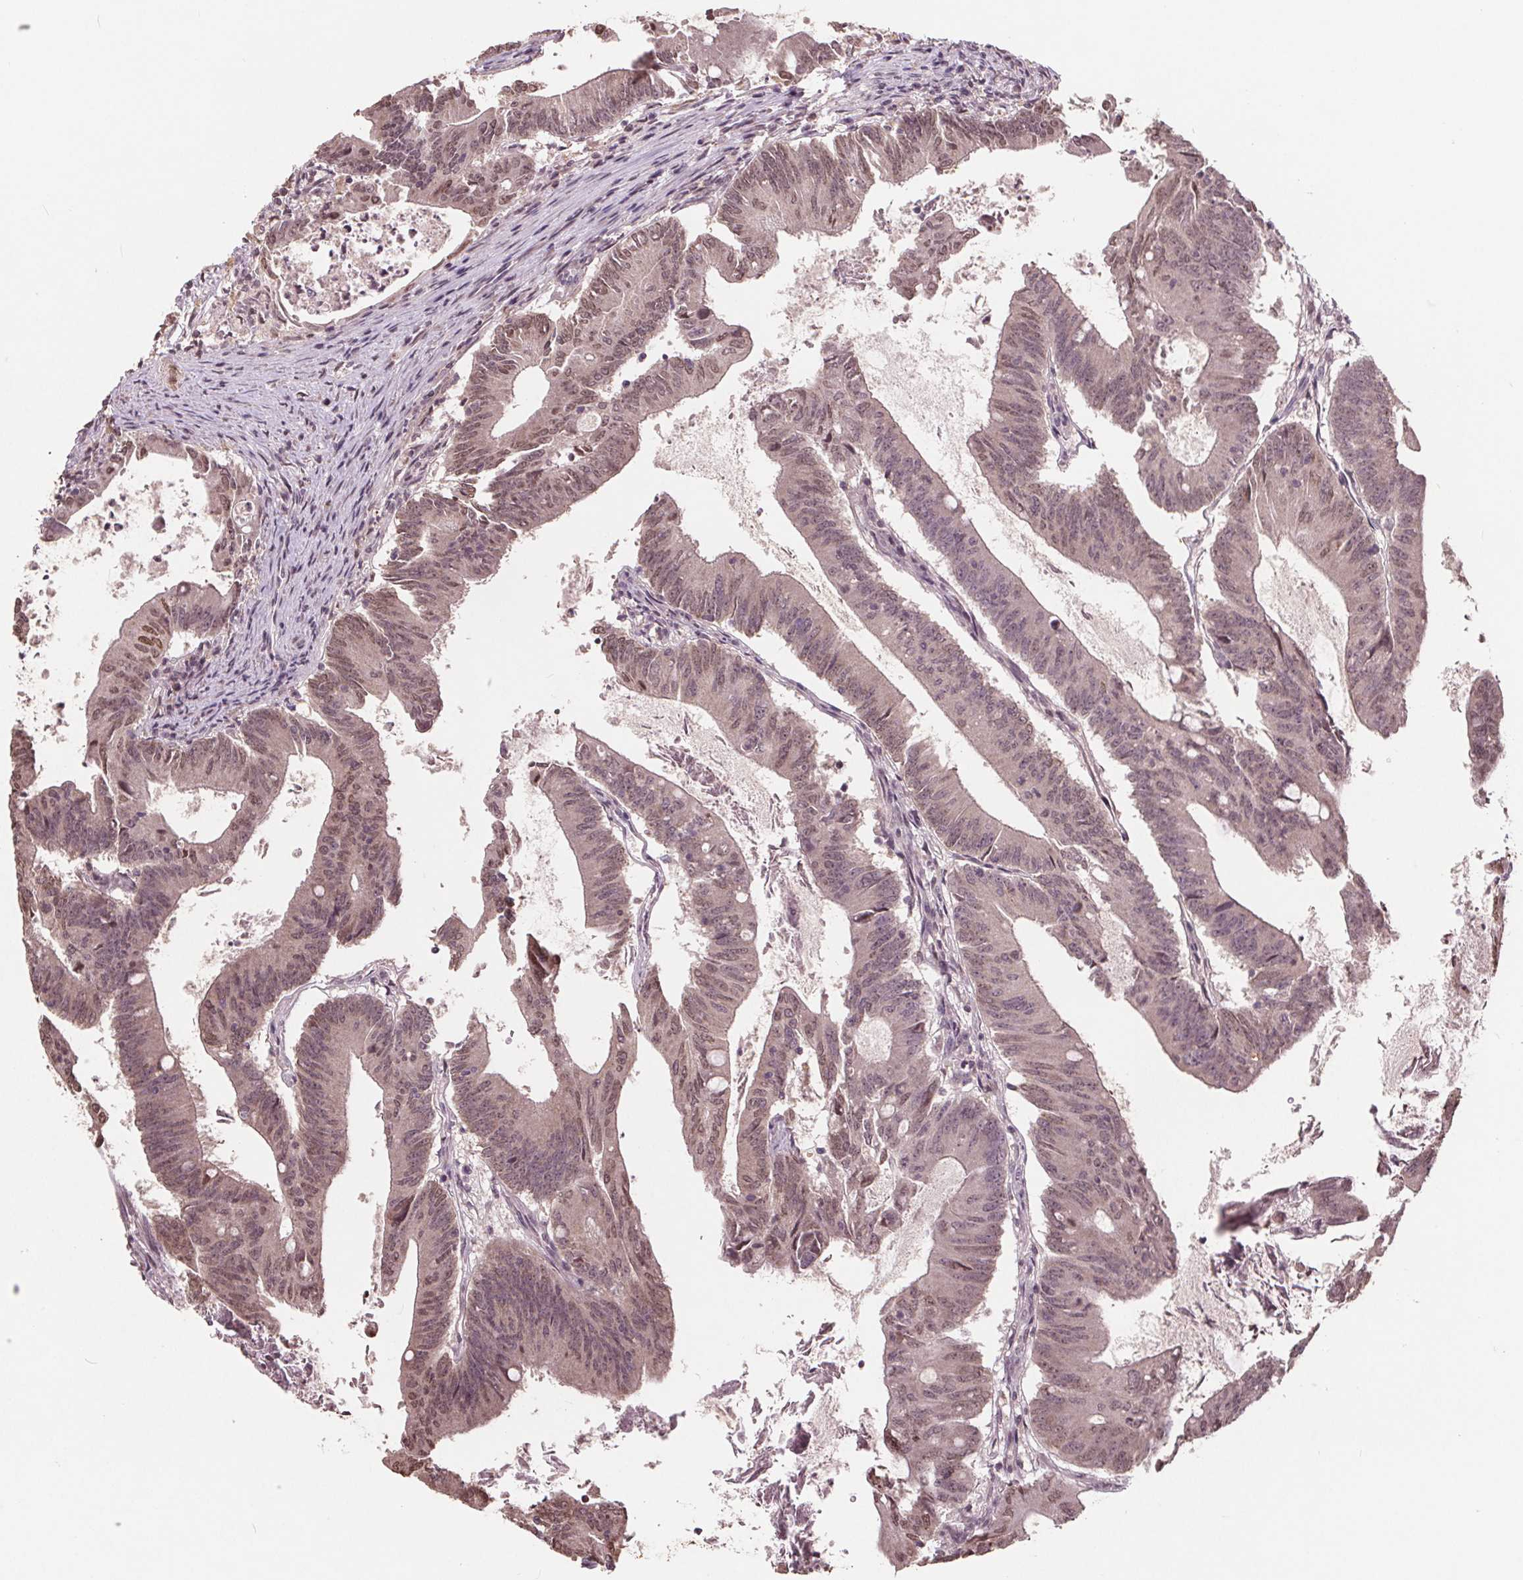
{"staining": {"intensity": "weak", "quantity": "<25%", "location": "nuclear"}, "tissue": "colorectal cancer", "cell_type": "Tumor cells", "image_type": "cancer", "snomed": [{"axis": "morphology", "description": "Adenocarcinoma, NOS"}, {"axis": "topography", "description": "Colon"}], "caption": "DAB immunohistochemical staining of human adenocarcinoma (colorectal) displays no significant staining in tumor cells.", "gene": "HIF1AN", "patient": {"sex": "female", "age": 70}}